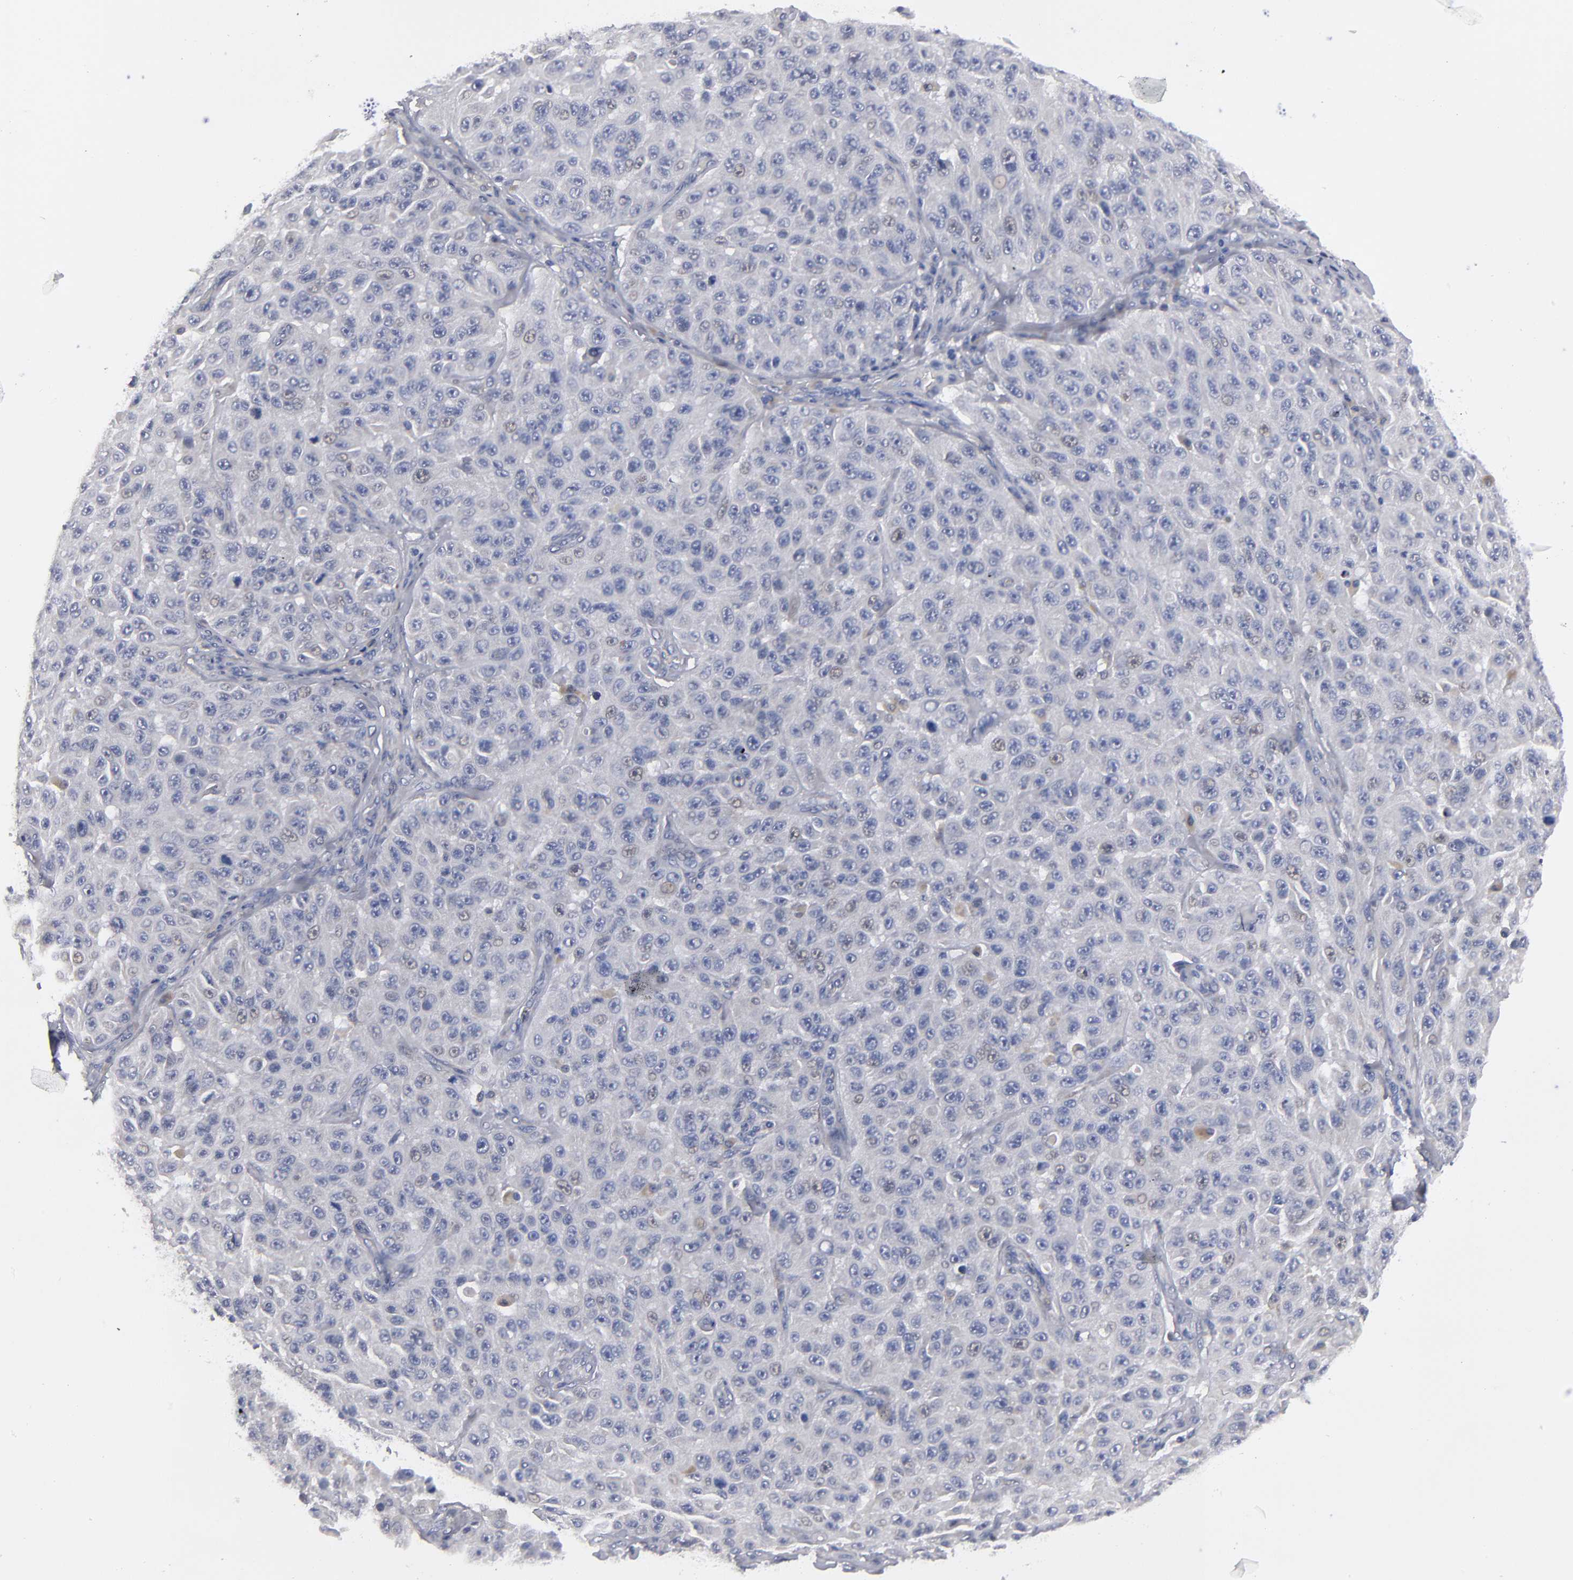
{"staining": {"intensity": "weak", "quantity": "<25%", "location": "nuclear"}, "tissue": "melanoma", "cell_type": "Tumor cells", "image_type": "cancer", "snomed": [{"axis": "morphology", "description": "Malignant melanoma, NOS"}, {"axis": "topography", "description": "Skin"}], "caption": "There is no significant expression in tumor cells of melanoma.", "gene": "CCDC80", "patient": {"sex": "male", "age": 30}}